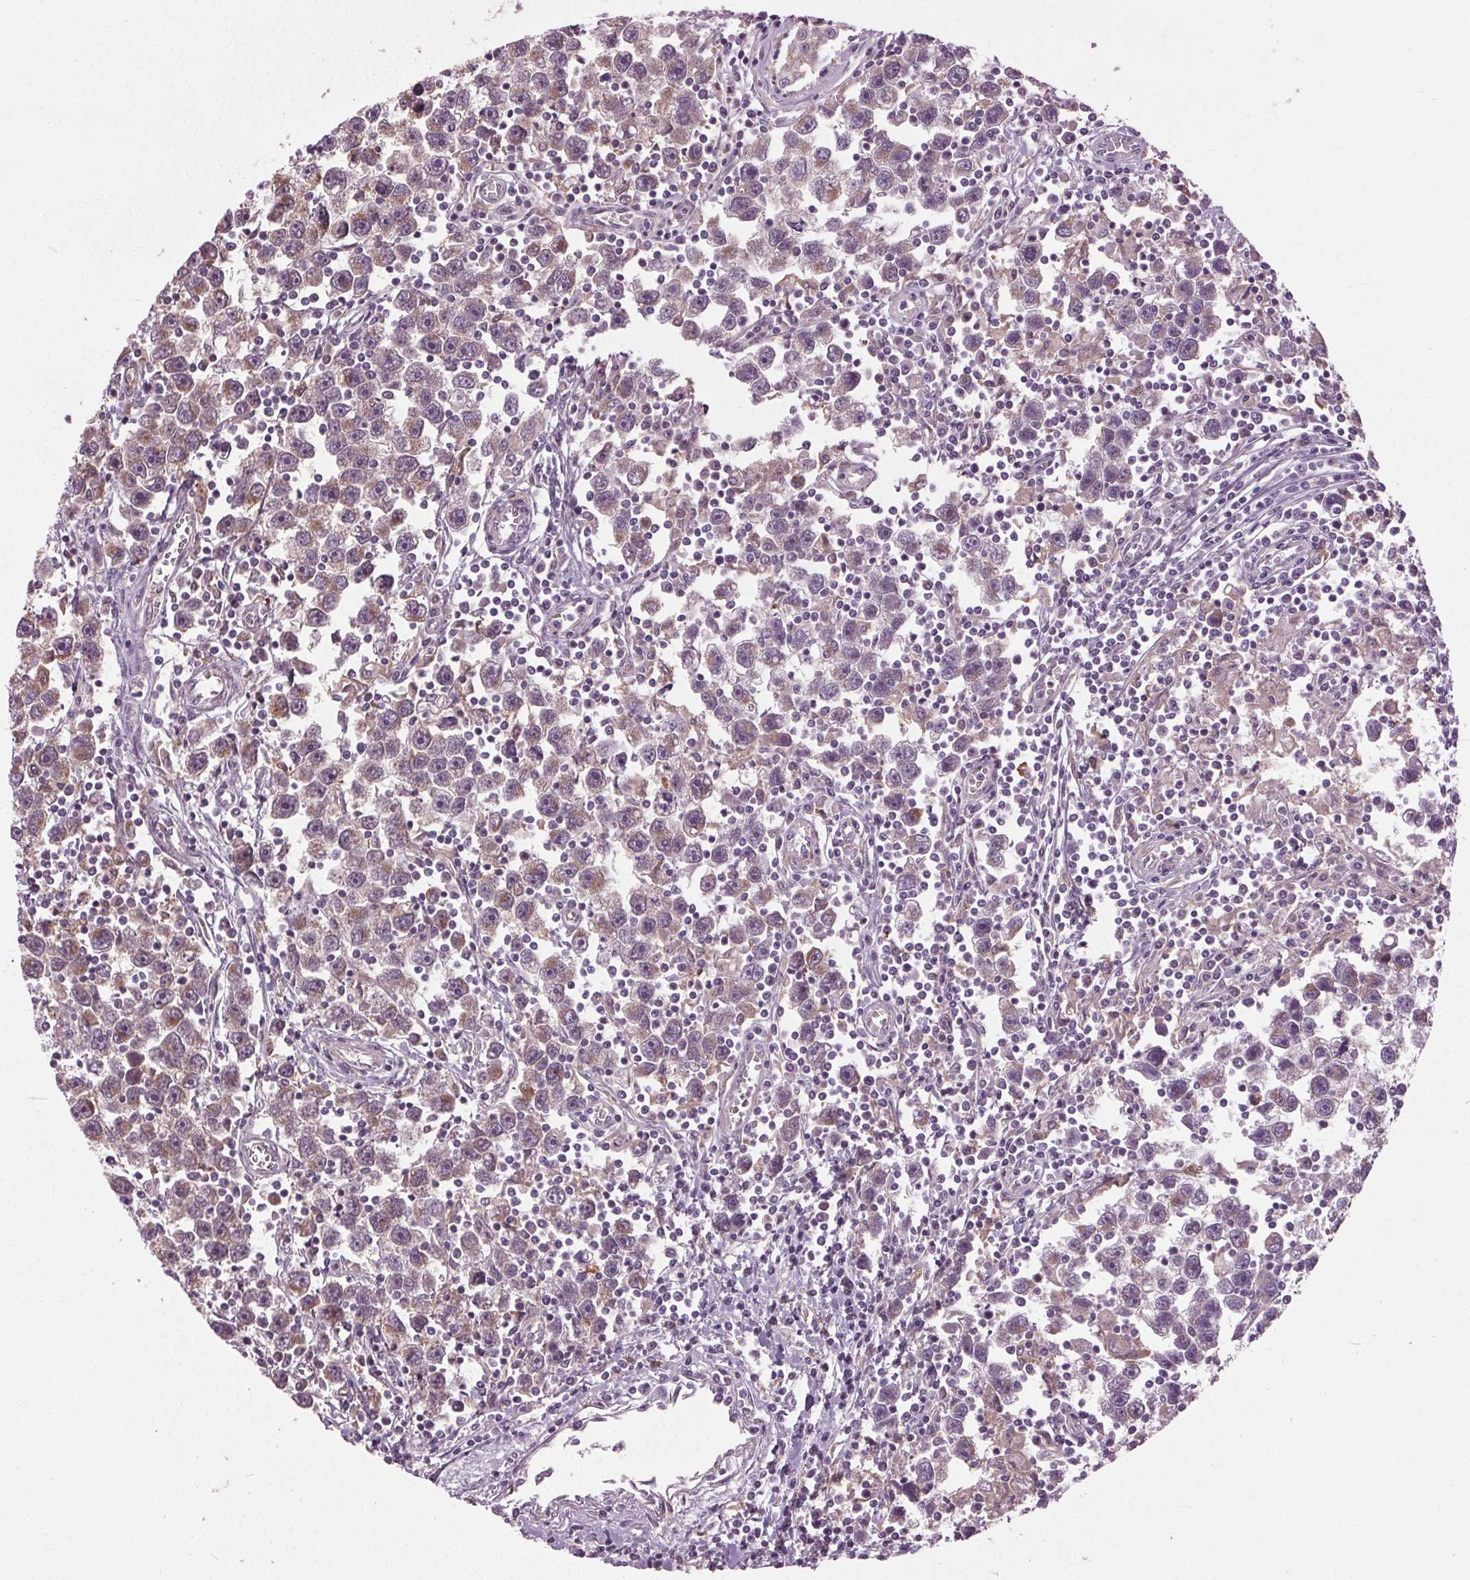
{"staining": {"intensity": "weak", "quantity": "25%-75%", "location": "cytoplasmic/membranous"}, "tissue": "testis cancer", "cell_type": "Tumor cells", "image_type": "cancer", "snomed": [{"axis": "morphology", "description": "Seminoma, NOS"}, {"axis": "topography", "description": "Testis"}], "caption": "Testis cancer (seminoma) stained for a protein demonstrates weak cytoplasmic/membranous positivity in tumor cells.", "gene": "BSDC1", "patient": {"sex": "male", "age": 30}}